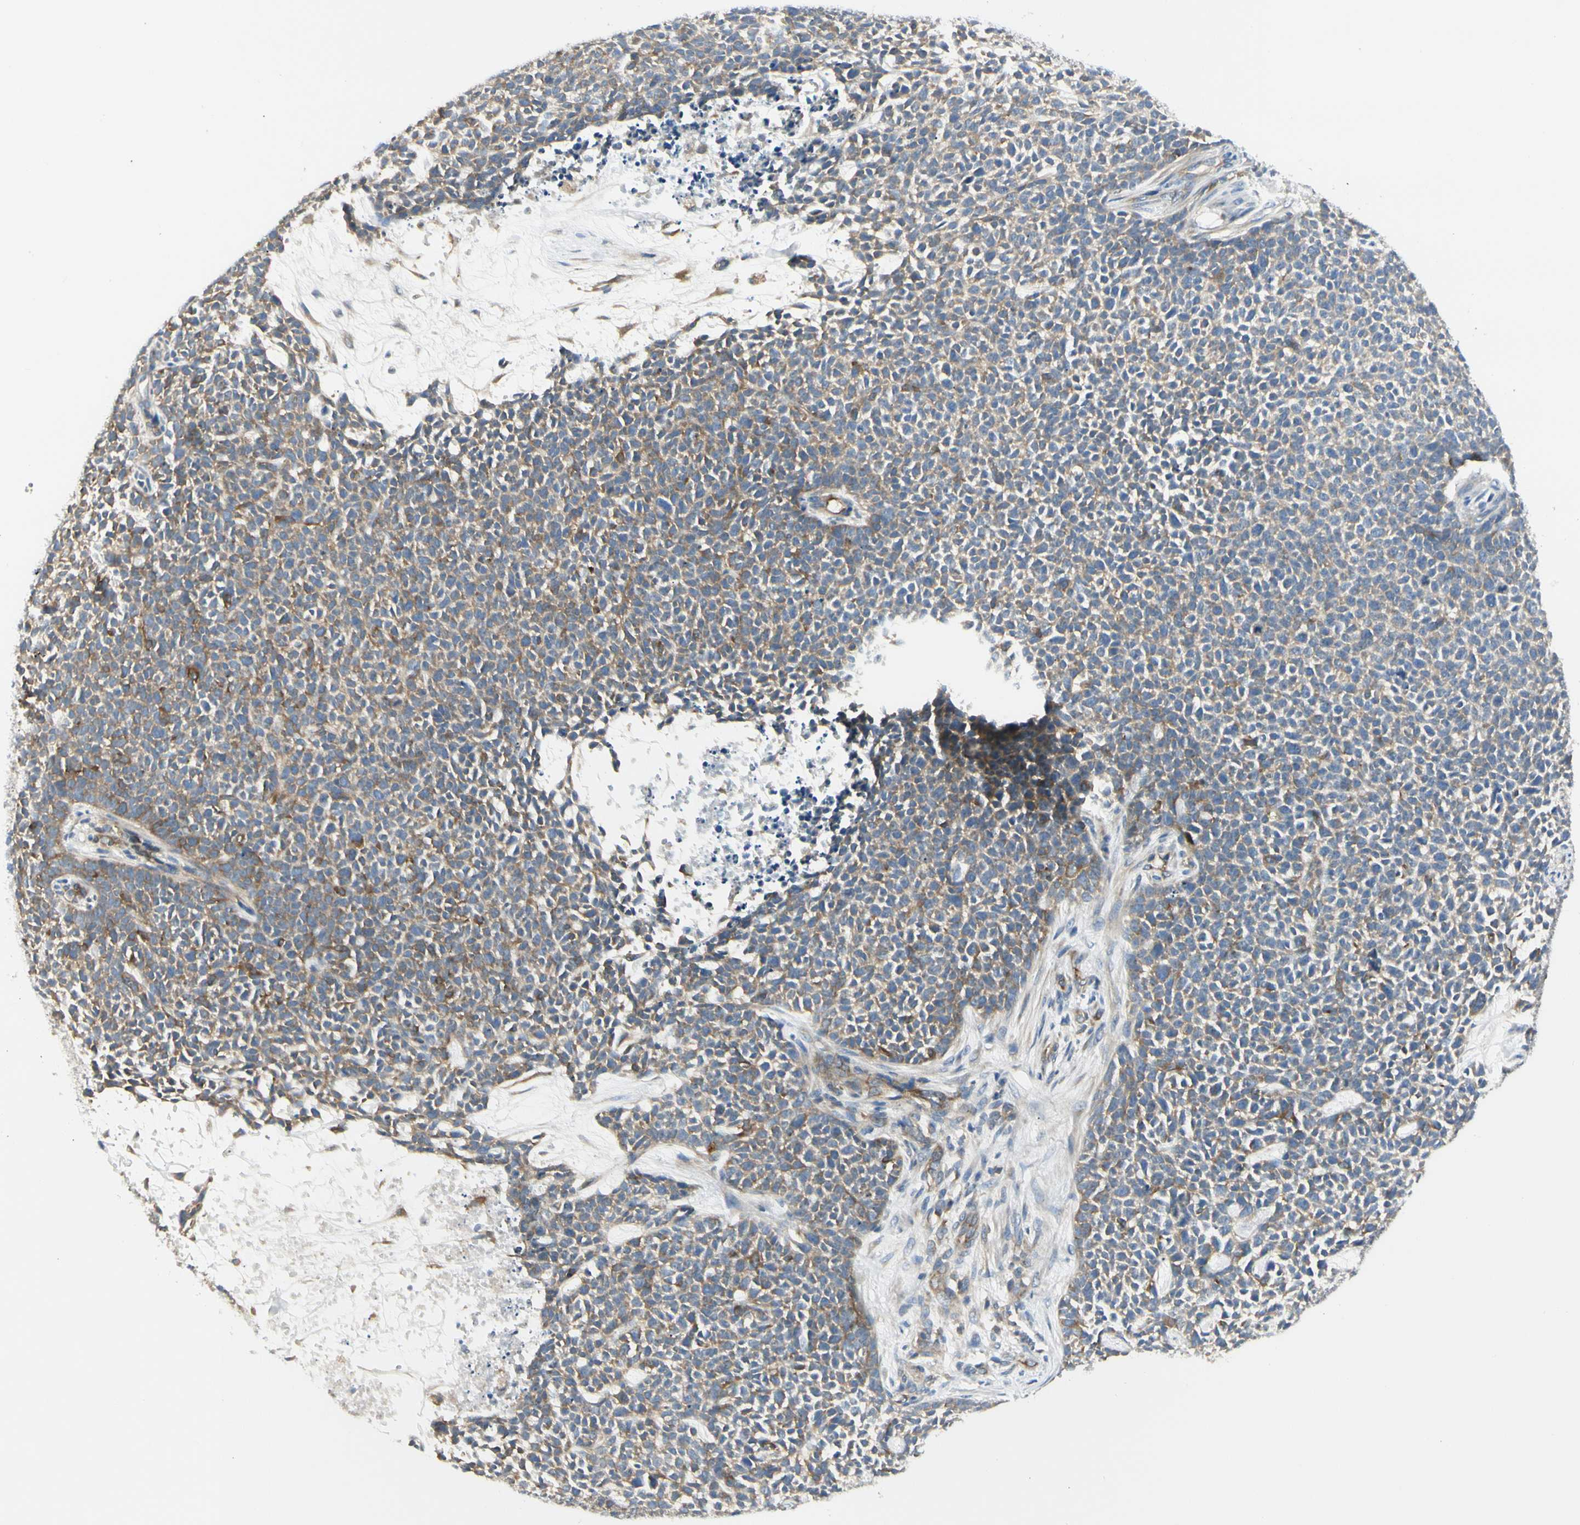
{"staining": {"intensity": "moderate", "quantity": ">75%", "location": "cytoplasmic/membranous"}, "tissue": "skin cancer", "cell_type": "Tumor cells", "image_type": "cancer", "snomed": [{"axis": "morphology", "description": "Basal cell carcinoma"}, {"axis": "topography", "description": "Skin"}], "caption": "Protein expression analysis of skin cancer (basal cell carcinoma) reveals moderate cytoplasmic/membranous staining in approximately >75% of tumor cells. The protein is shown in brown color, while the nuclei are stained blue.", "gene": "NFKB2", "patient": {"sex": "female", "age": 84}}